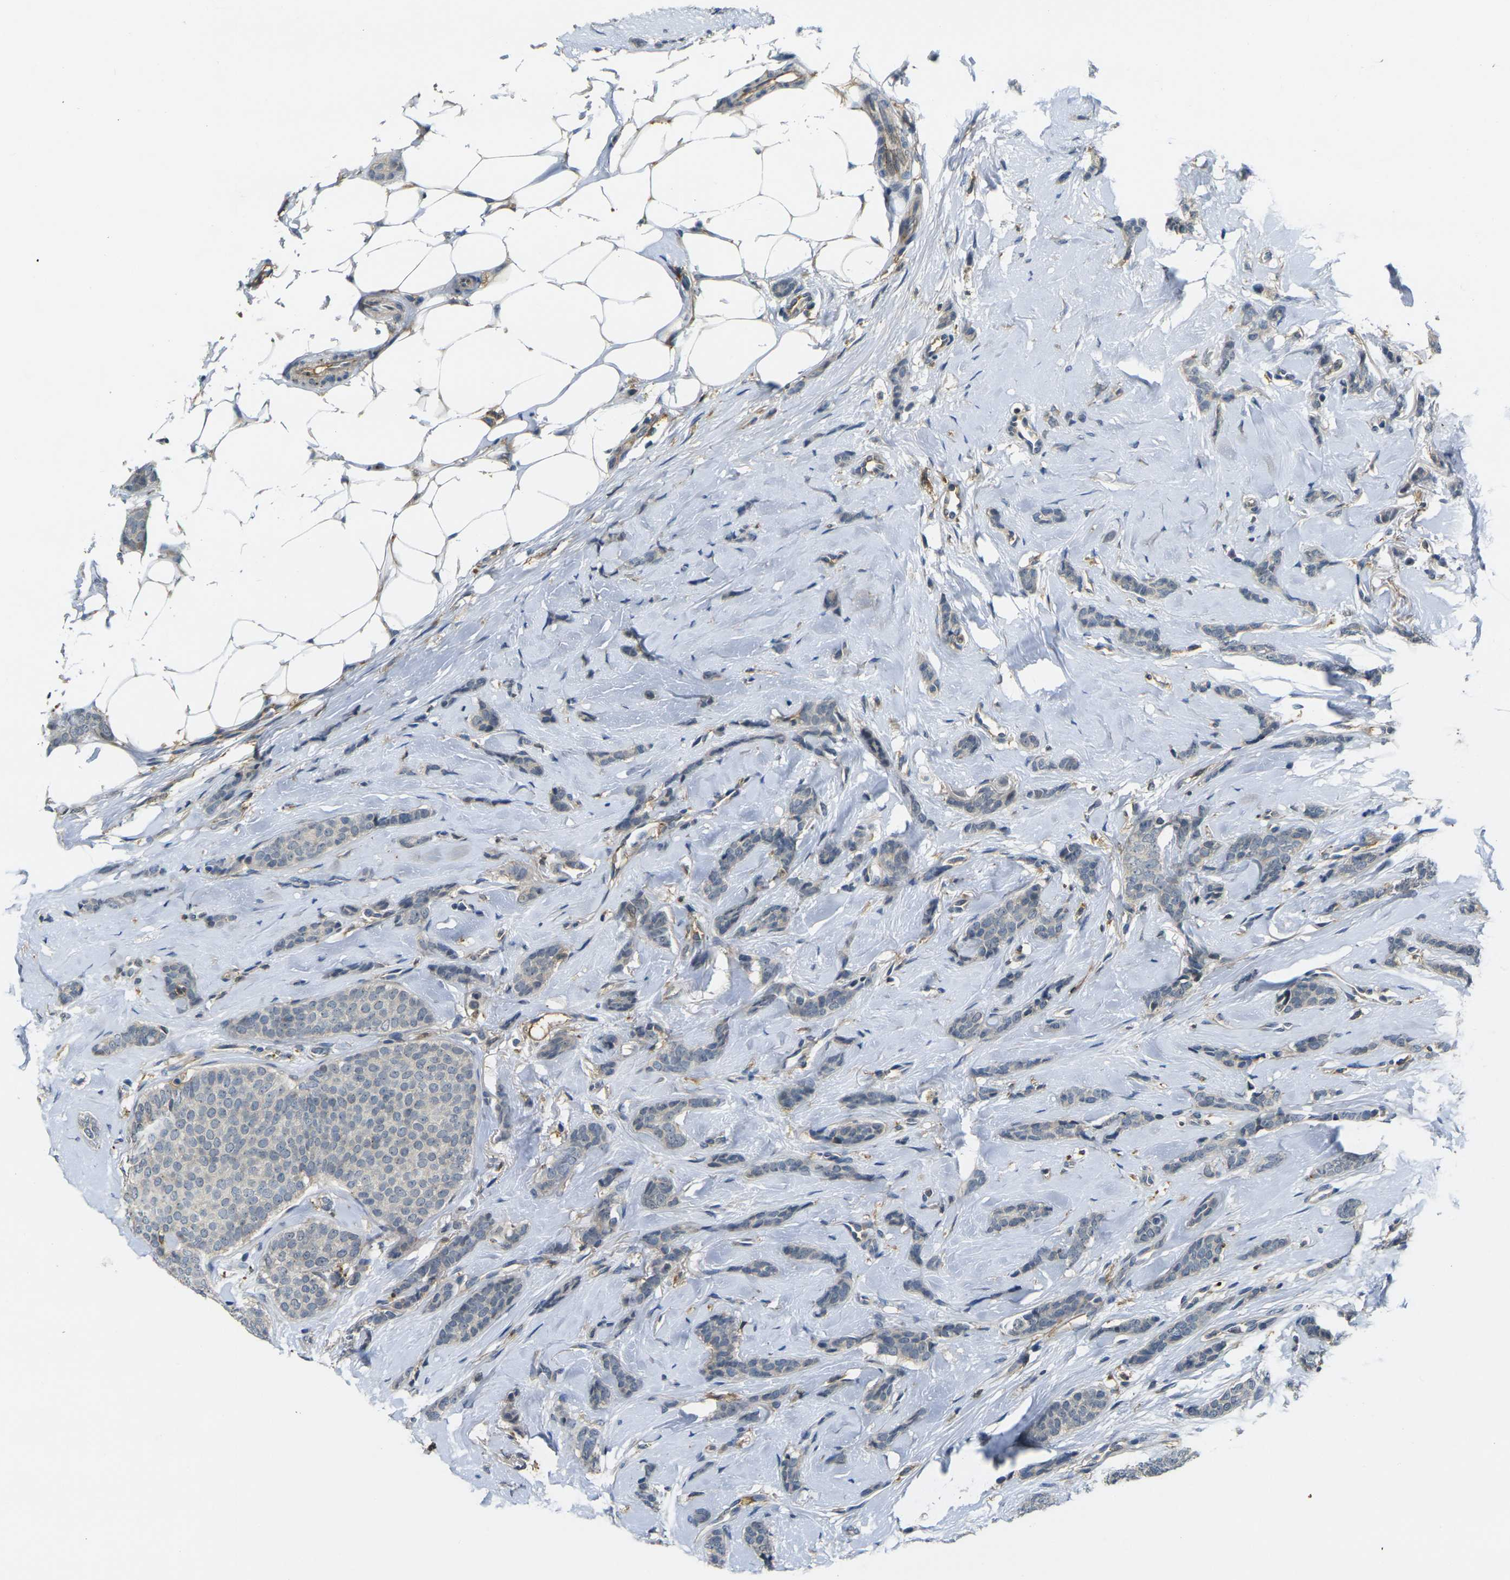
{"staining": {"intensity": "negative", "quantity": "none", "location": "none"}, "tissue": "breast cancer", "cell_type": "Tumor cells", "image_type": "cancer", "snomed": [{"axis": "morphology", "description": "Lobular carcinoma"}, {"axis": "topography", "description": "Skin"}, {"axis": "topography", "description": "Breast"}], "caption": "This photomicrograph is of breast cancer (lobular carcinoma) stained with immunohistochemistry to label a protein in brown with the nuclei are counter-stained blue. There is no staining in tumor cells.", "gene": "PIGL", "patient": {"sex": "female", "age": 46}}